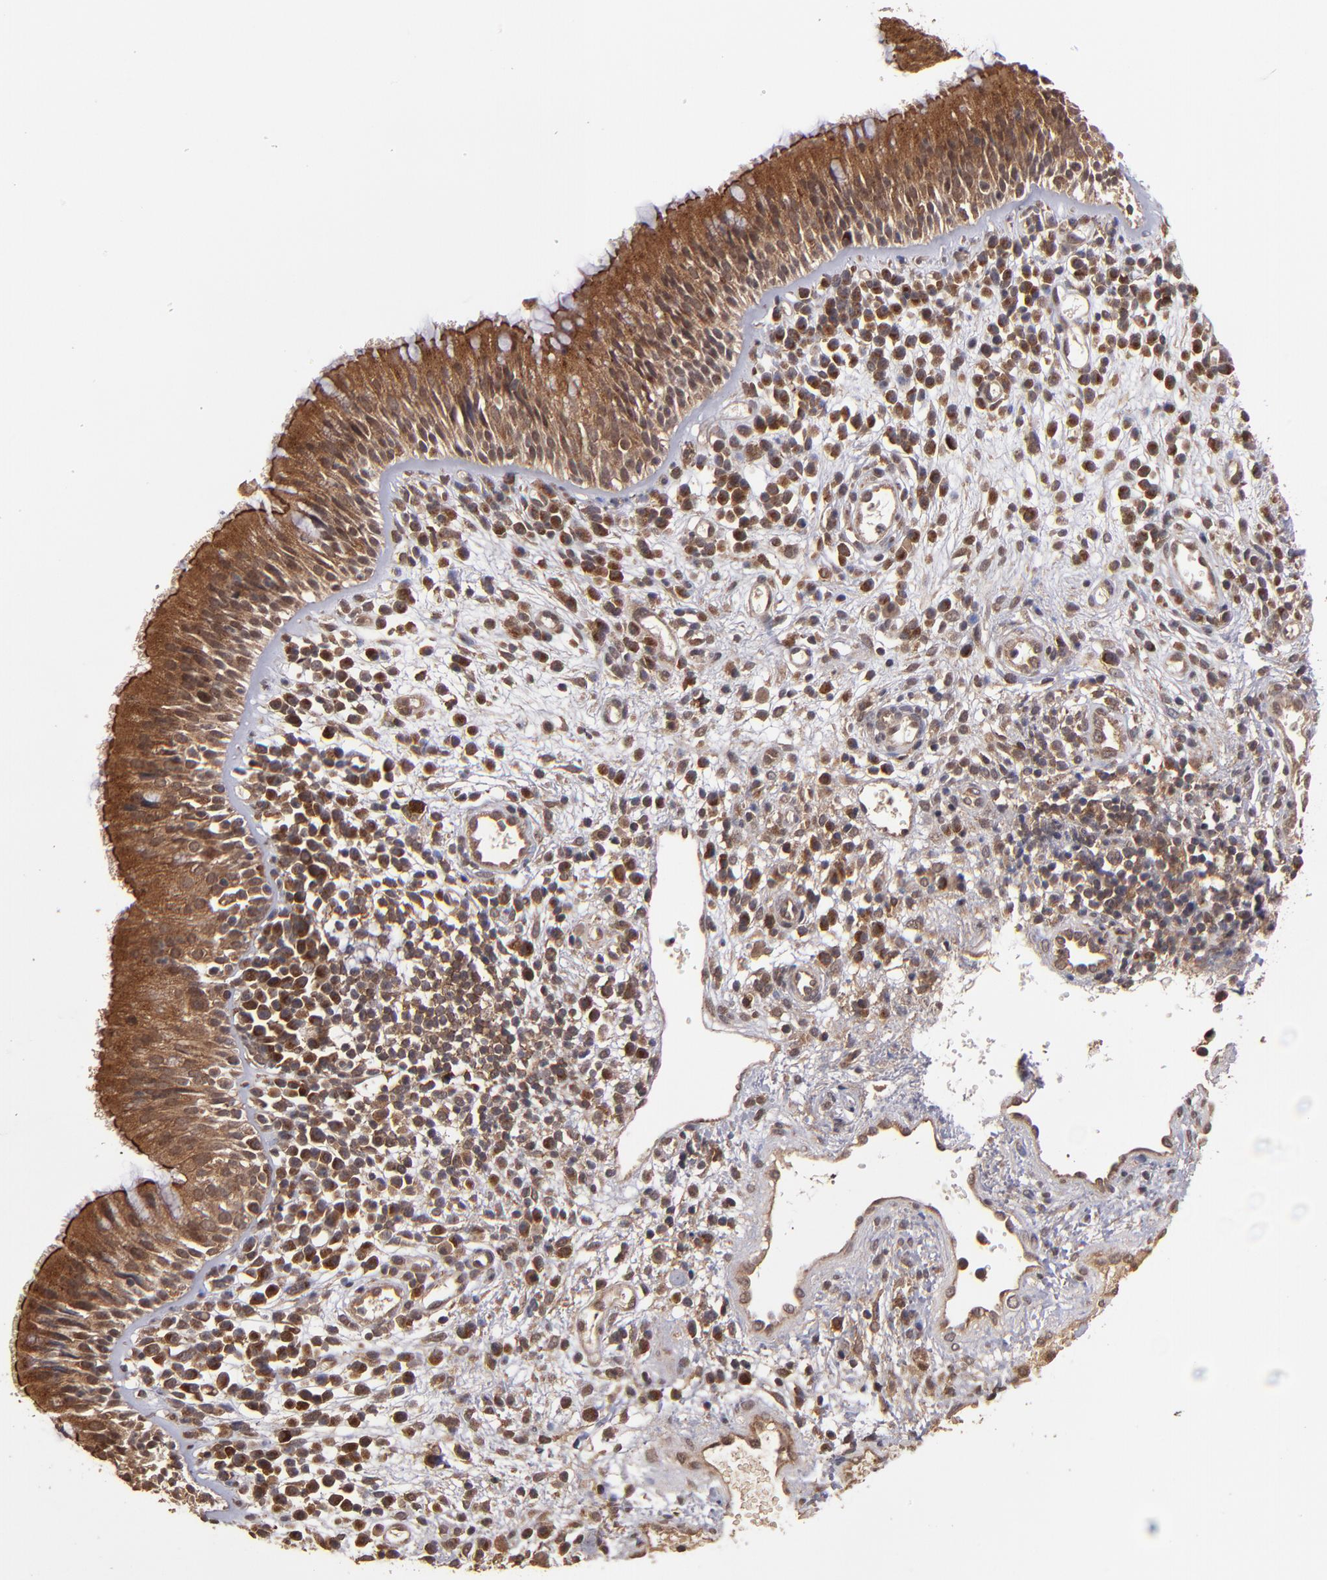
{"staining": {"intensity": "strong", "quantity": ">75%", "location": "cytoplasmic/membranous"}, "tissue": "nasopharynx", "cell_type": "Respiratory epithelial cells", "image_type": "normal", "snomed": [{"axis": "morphology", "description": "Normal tissue, NOS"}, {"axis": "morphology", "description": "Inflammation, NOS"}, {"axis": "morphology", "description": "Malignant melanoma, Metastatic site"}, {"axis": "topography", "description": "Nasopharynx"}], "caption": "Protein staining by immunohistochemistry reveals strong cytoplasmic/membranous positivity in about >75% of respiratory epithelial cells in normal nasopharynx. (brown staining indicates protein expression, while blue staining denotes nuclei).", "gene": "NFE2L2", "patient": {"sex": "female", "age": 55}}